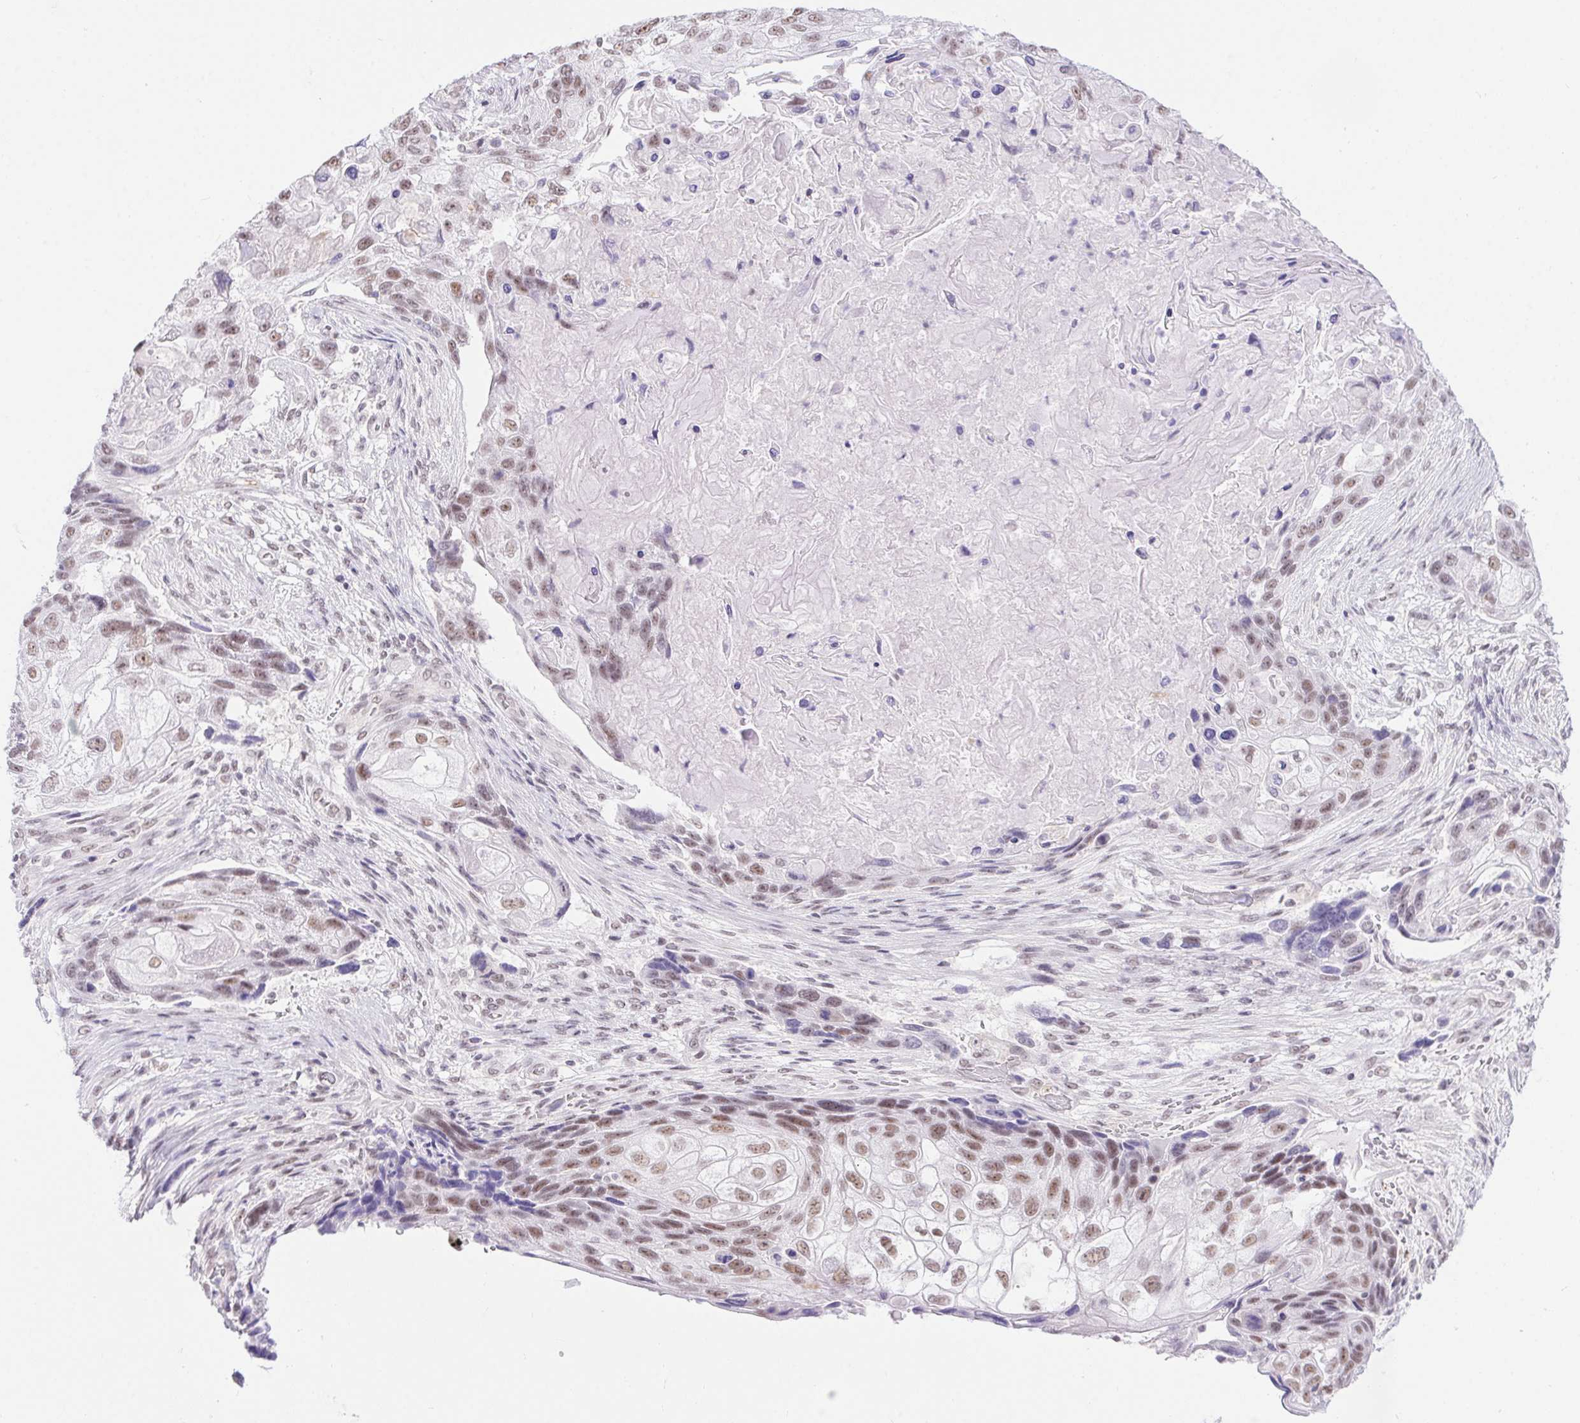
{"staining": {"intensity": "moderate", "quantity": "25%-75%", "location": "nuclear"}, "tissue": "lung cancer", "cell_type": "Tumor cells", "image_type": "cancer", "snomed": [{"axis": "morphology", "description": "Squamous cell carcinoma, NOS"}, {"axis": "topography", "description": "Lung"}], "caption": "An immunohistochemistry micrograph of neoplastic tissue is shown. Protein staining in brown highlights moderate nuclear positivity in lung squamous cell carcinoma within tumor cells.", "gene": "DDX17", "patient": {"sex": "male", "age": 69}}